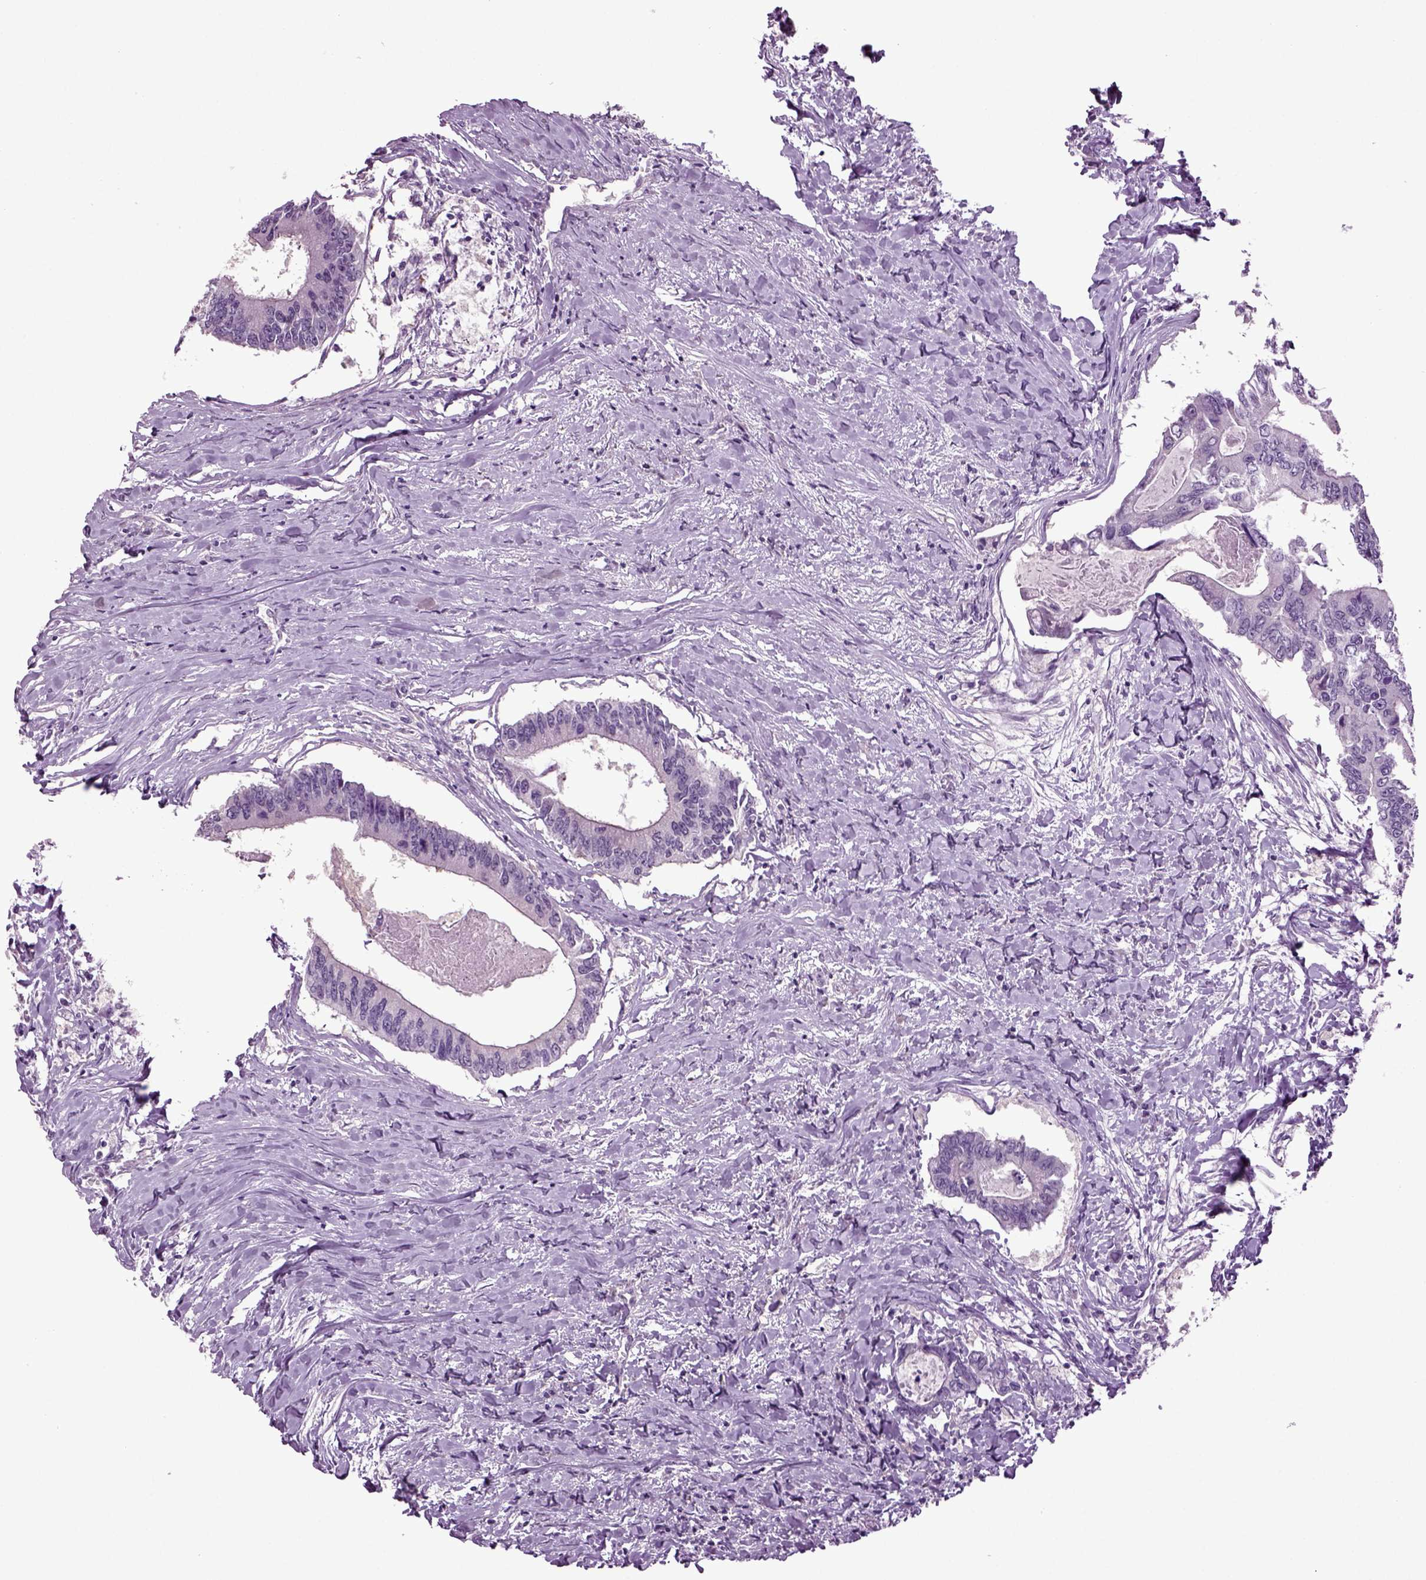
{"staining": {"intensity": "negative", "quantity": "none", "location": "none"}, "tissue": "colorectal cancer", "cell_type": "Tumor cells", "image_type": "cancer", "snomed": [{"axis": "morphology", "description": "Adenocarcinoma, NOS"}, {"axis": "topography", "description": "Colon"}], "caption": "Immunohistochemistry (IHC) image of colorectal cancer (adenocarcinoma) stained for a protein (brown), which displays no positivity in tumor cells.", "gene": "PLCH2", "patient": {"sex": "male", "age": 53}}